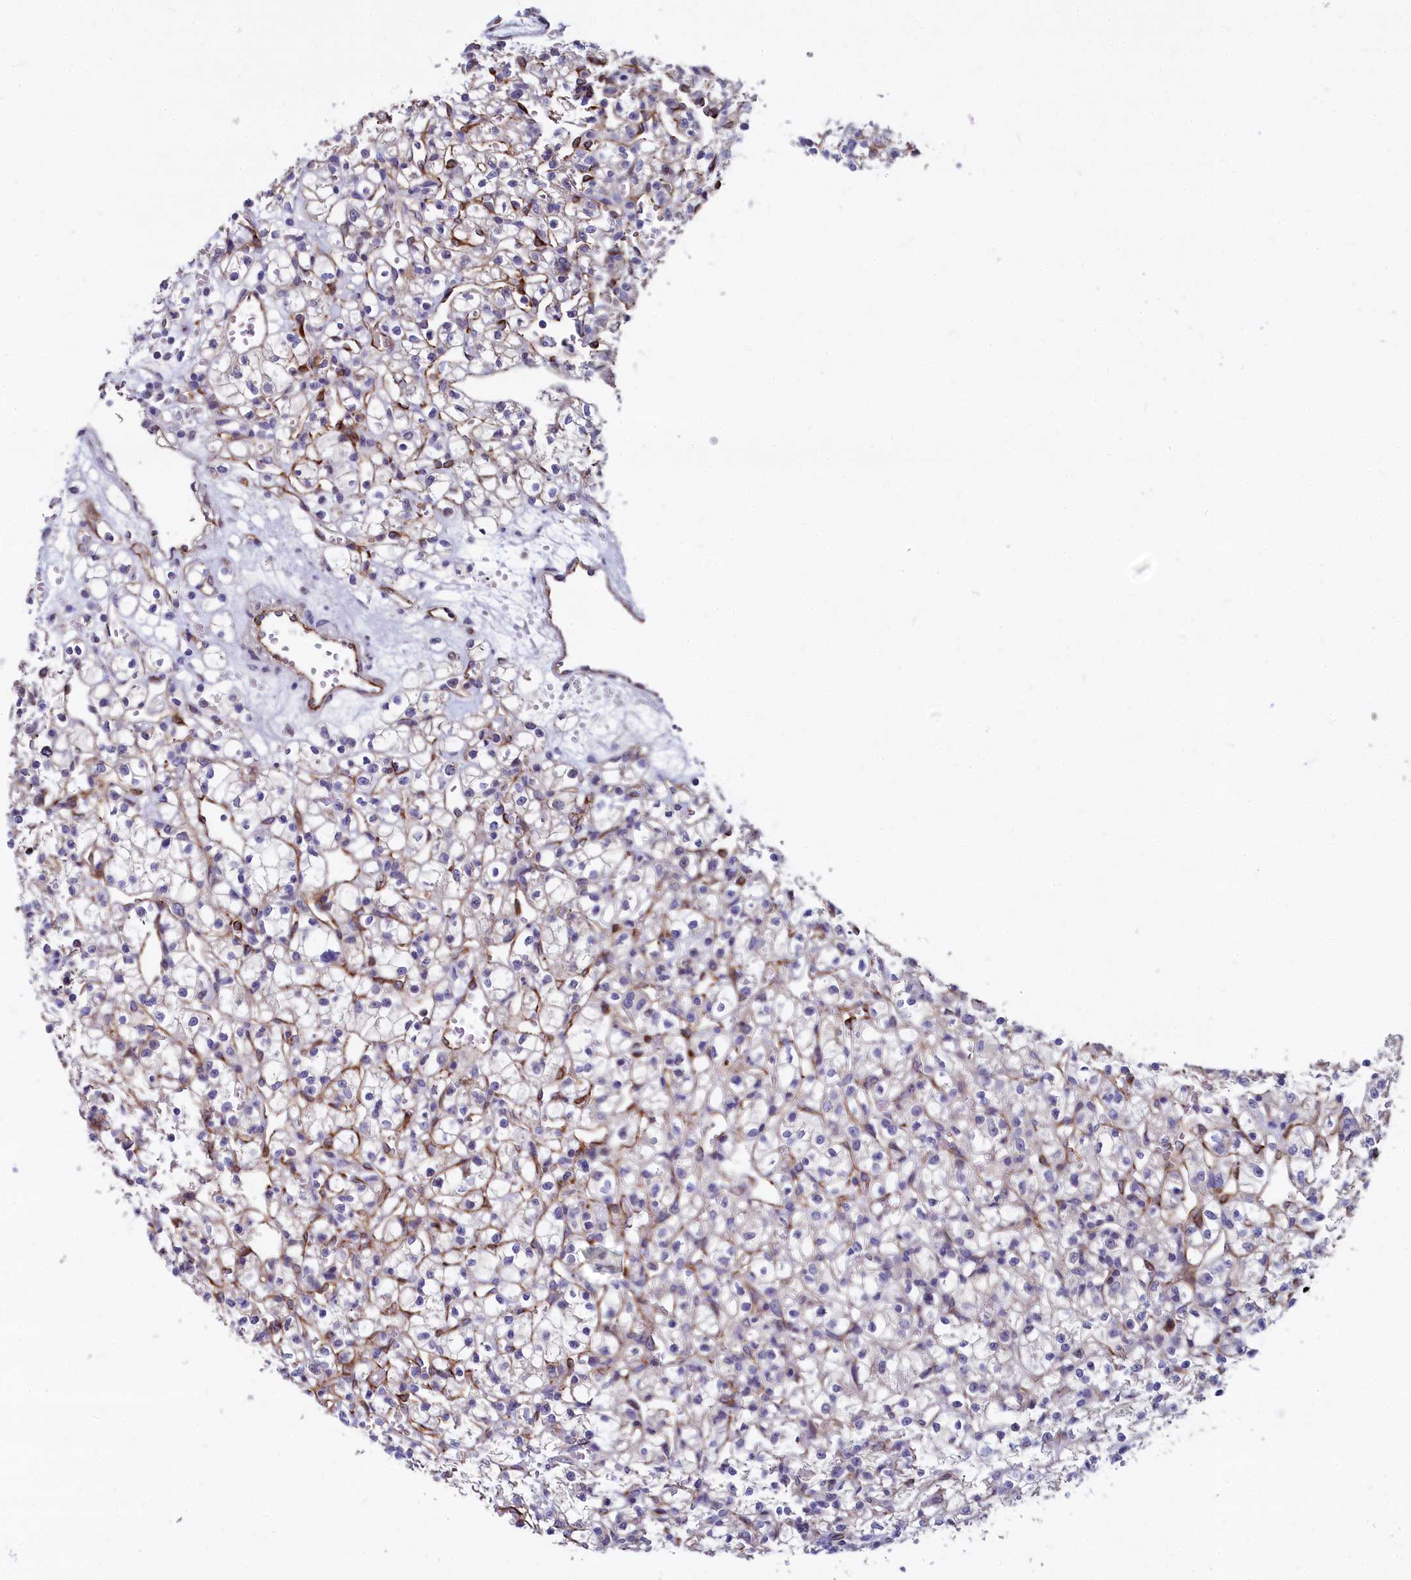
{"staining": {"intensity": "weak", "quantity": "25%-75%", "location": "cytoplasmic/membranous"}, "tissue": "renal cancer", "cell_type": "Tumor cells", "image_type": "cancer", "snomed": [{"axis": "morphology", "description": "Adenocarcinoma, NOS"}, {"axis": "topography", "description": "Kidney"}], "caption": "A micrograph of human renal cancer (adenocarcinoma) stained for a protein demonstrates weak cytoplasmic/membranous brown staining in tumor cells.", "gene": "ASXL3", "patient": {"sex": "female", "age": 59}}